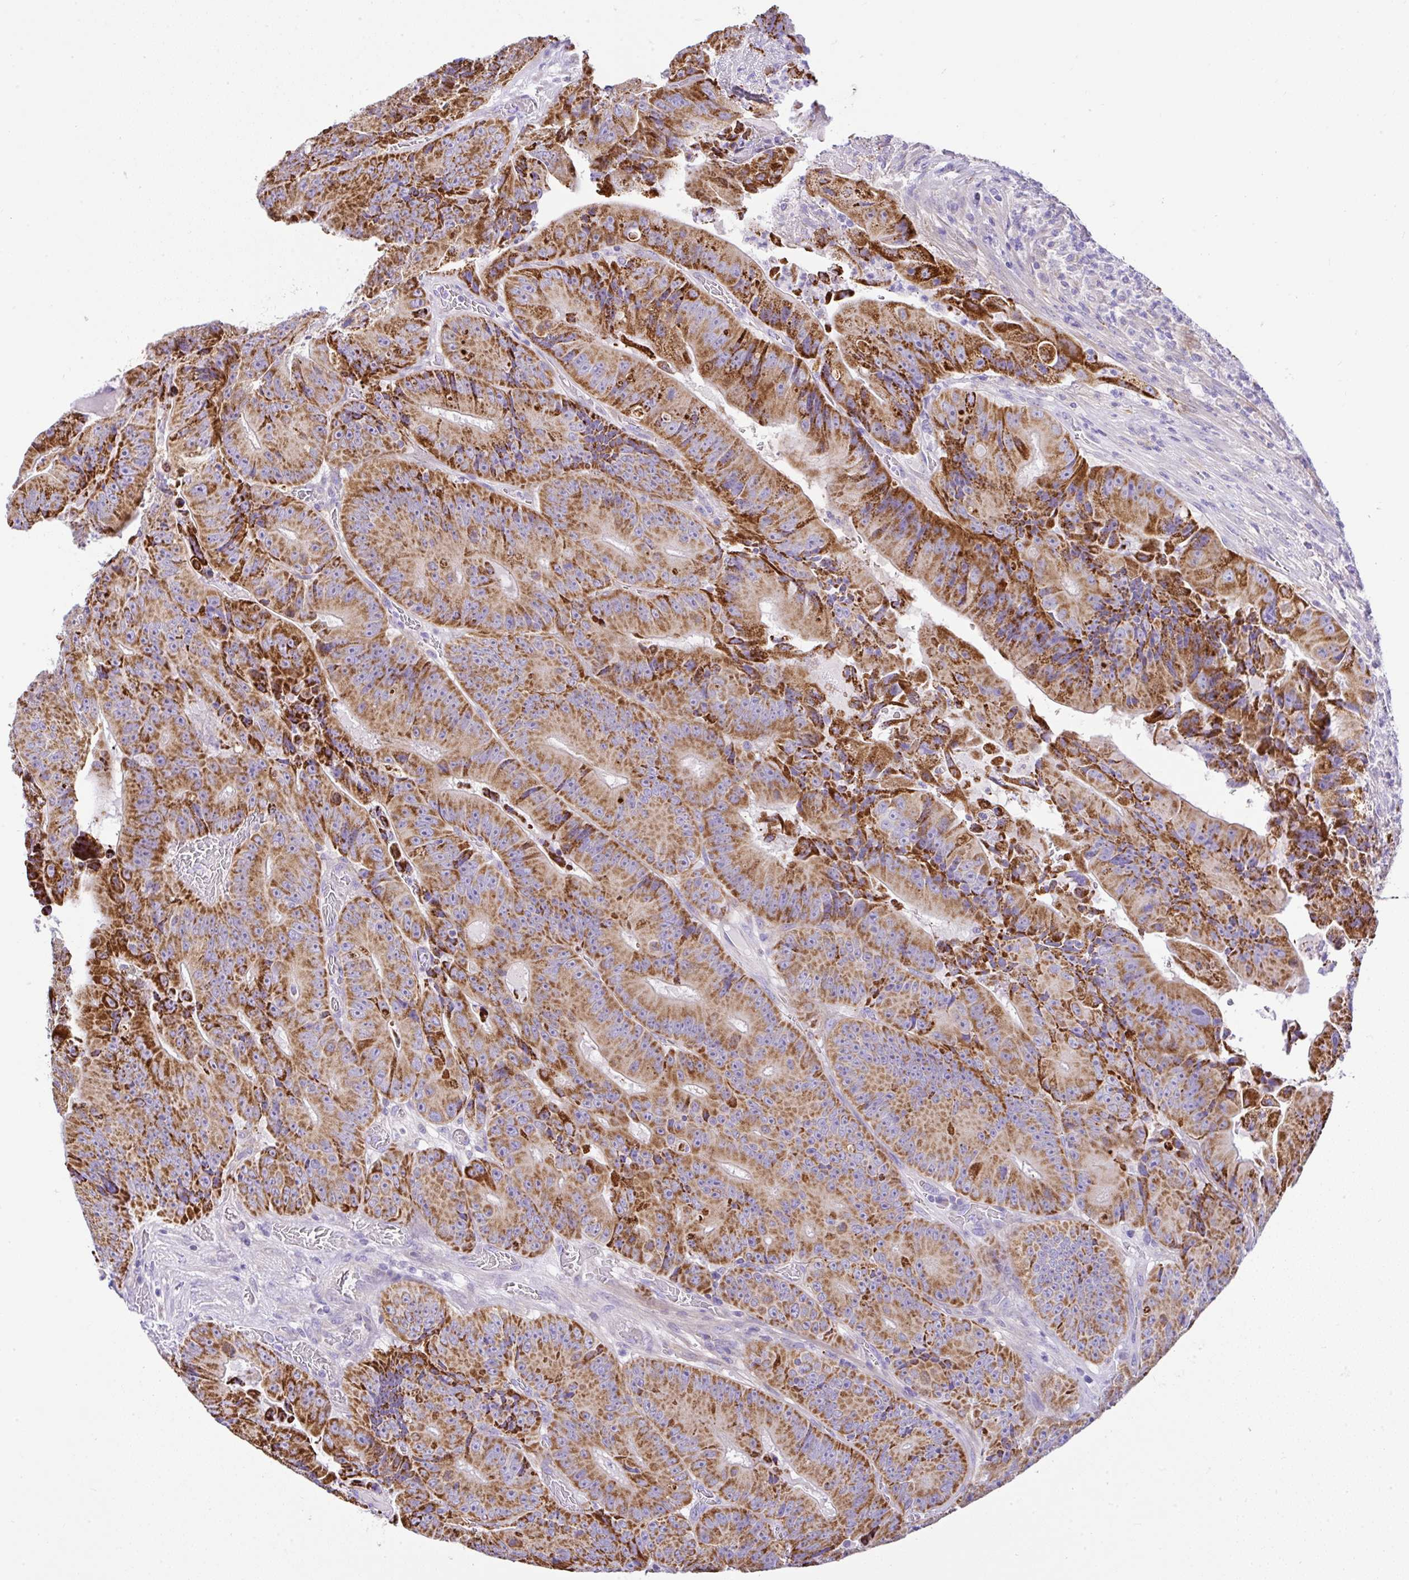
{"staining": {"intensity": "strong", "quantity": ">75%", "location": "cytoplasmic/membranous"}, "tissue": "colorectal cancer", "cell_type": "Tumor cells", "image_type": "cancer", "snomed": [{"axis": "morphology", "description": "Adenocarcinoma, NOS"}, {"axis": "topography", "description": "Colon"}], "caption": "High-magnification brightfield microscopy of colorectal cancer stained with DAB (3,3'-diaminobenzidine) (brown) and counterstained with hematoxylin (blue). tumor cells exhibit strong cytoplasmic/membranous staining is appreciated in approximately>75% of cells.", "gene": "SLC13A1", "patient": {"sex": "female", "age": 86}}